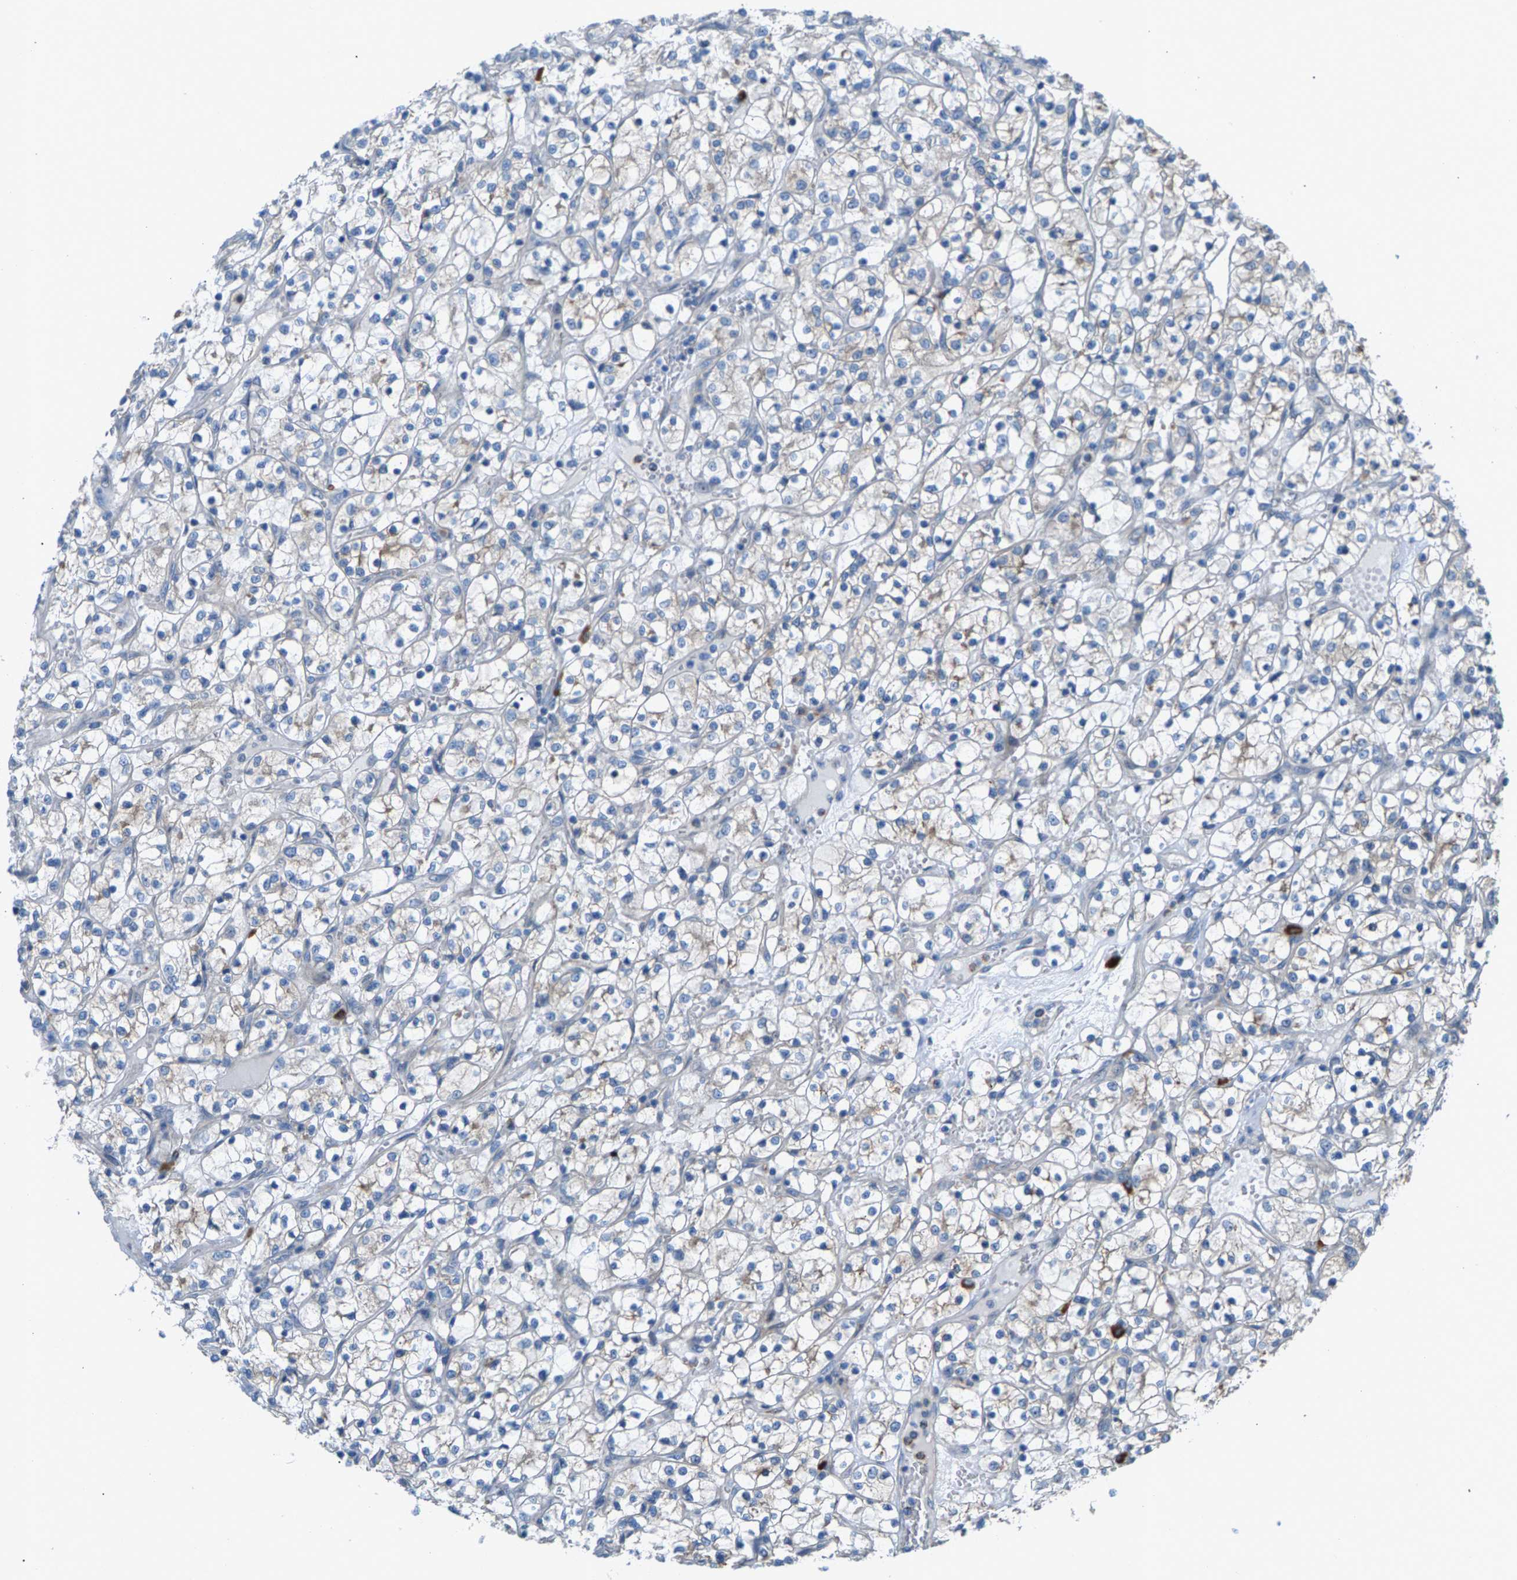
{"staining": {"intensity": "weak", "quantity": "<25%", "location": "cytoplasmic/membranous"}, "tissue": "renal cancer", "cell_type": "Tumor cells", "image_type": "cancer", "snomed": [{"axis": "morphology", "description": "Adenocarcinoma, NOS"}, {"axis": "topography", "description": "Kidney"}], "caption": "The IHC photomicrograph has no significant staining in tumor cells of renal adenocarcinoma tissue. (DAB immunohistochemistry (IHC), high magnification).", "gene": "PDCL", "patient": {"sex": "female", "age": 69}}